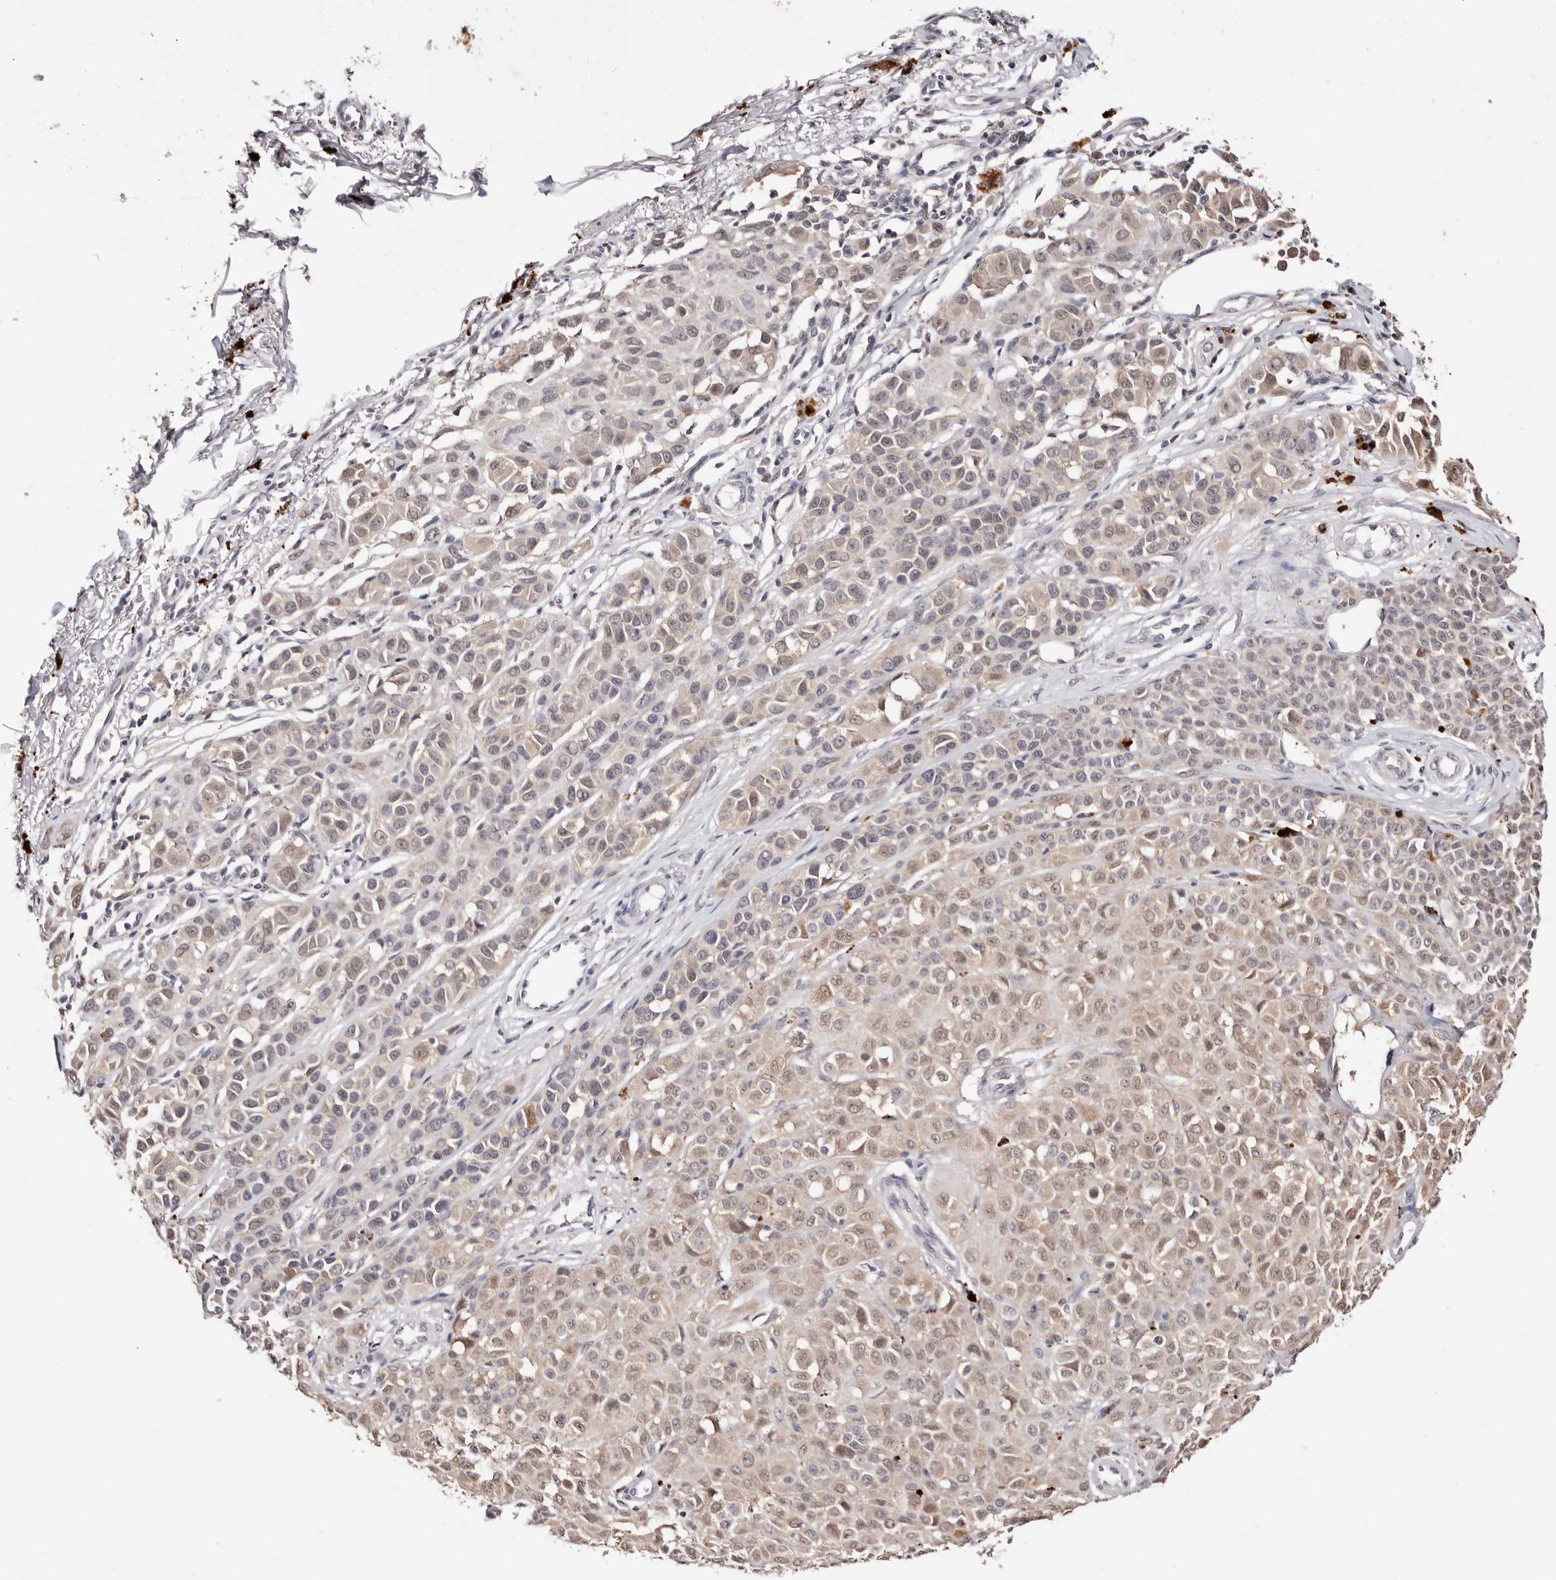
{"staining": {"intensity": "weak", "quantity": "25%-75%", "location": "cytoplasmic/membranous,nuclear"}, "tissue": "melanoma", "cell_type": "Tumor cells", "image_type": "cancer", "snomed": [{"axis": "morphology", "description": "Malignant melanoma, NOS"}, {"axis": "topography", "description": "Skin of leg"}], "caption": "About 25%-75% of tumor cells in human melanoma demonstrate weak cytoplasmic/membranous and nuclear protein positivity as visualized by brown immunohistochemical staining.", "gene": "TYW3", "patient": {"sex": "female", "age": 72}}